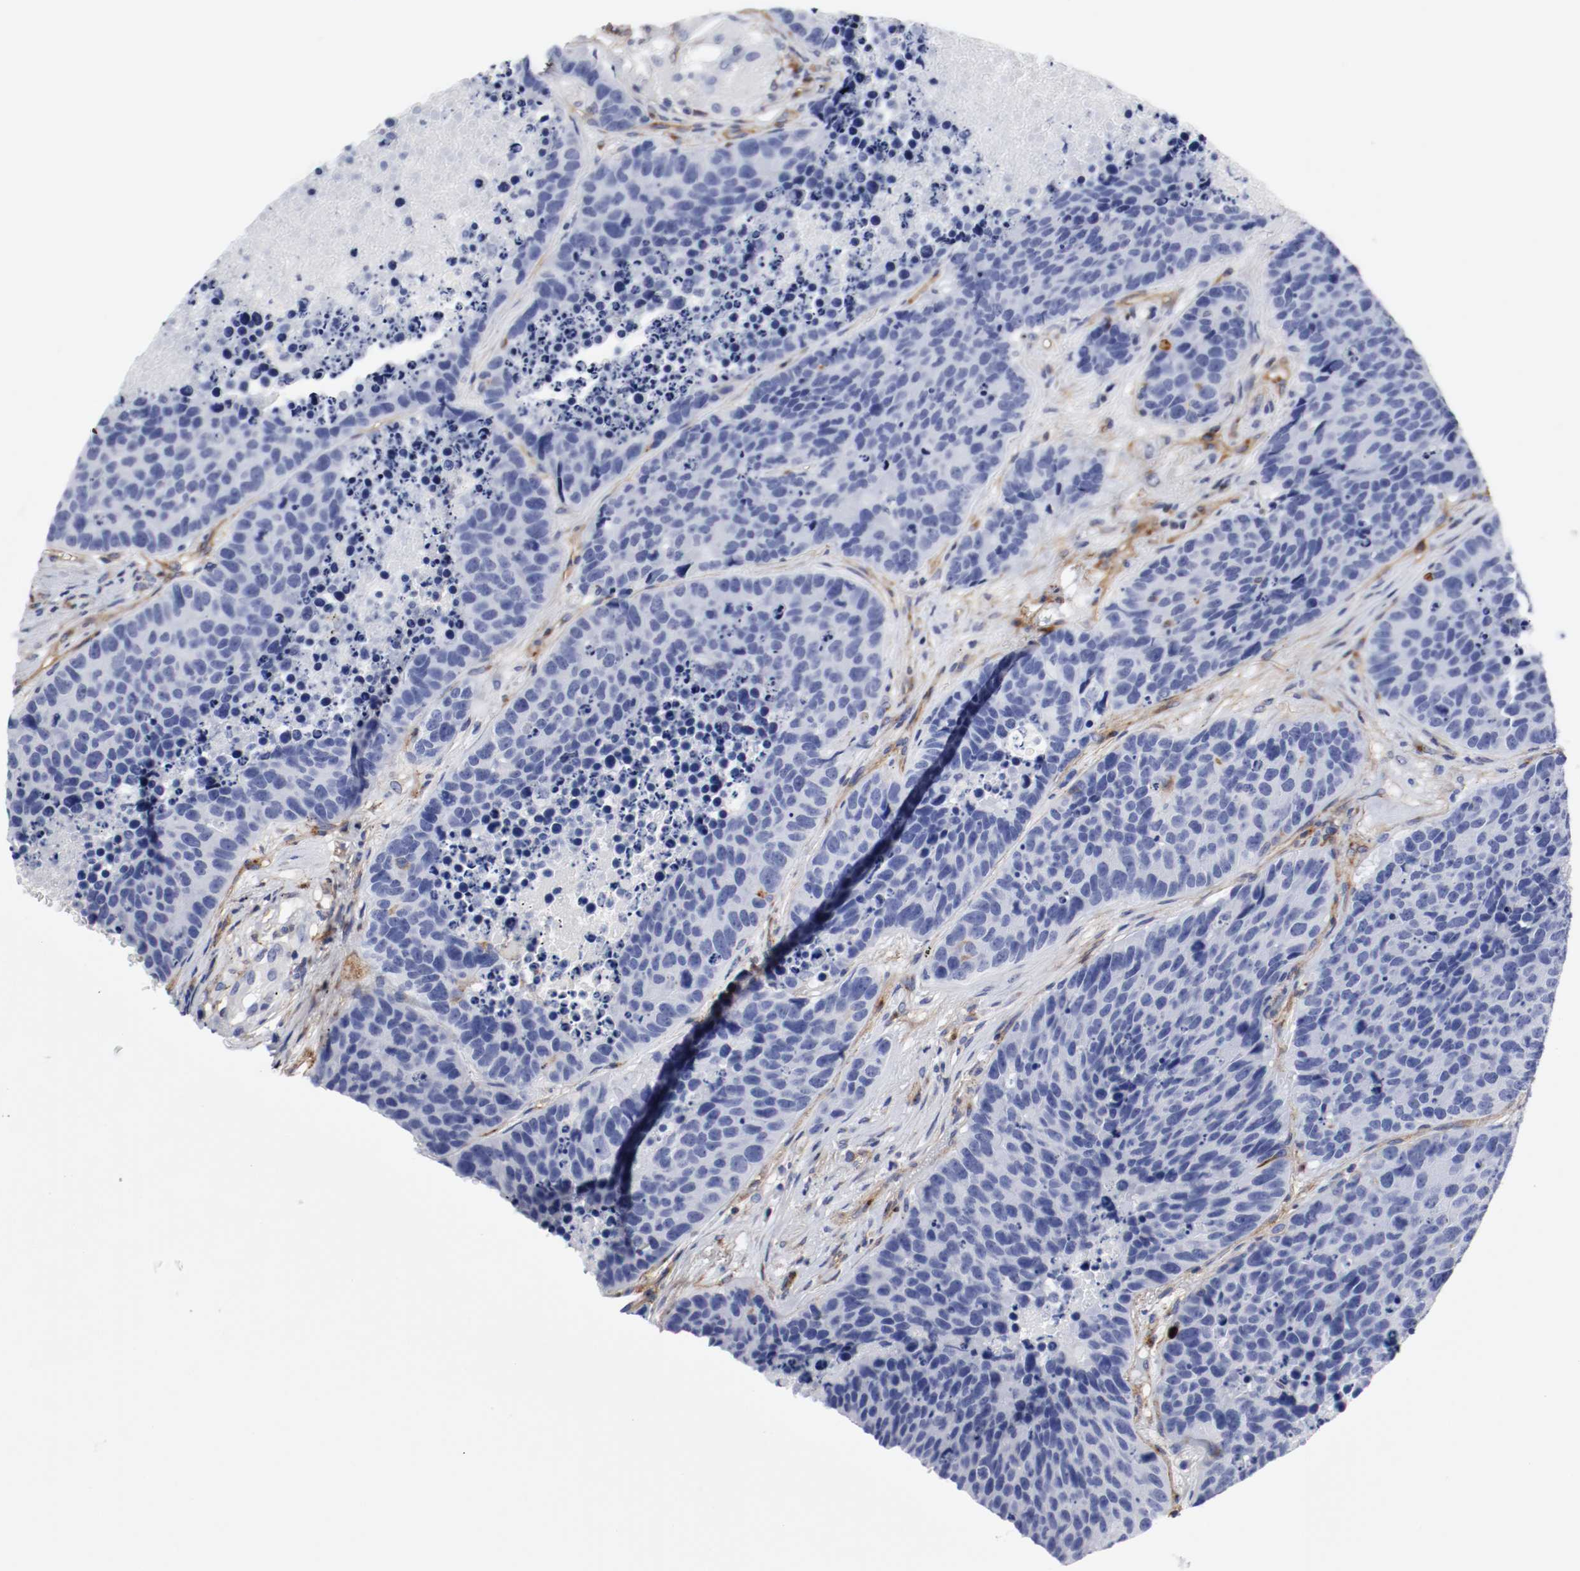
{"staining": {"intensity": "negative", "quantity": "none", "location": "none"}, "tissue": "carcinoid", "cell_type": "Tumor cells", "image_type": "cancer", "snomed": [{"axis": "morphology", "description": "Carcinoid, malignant, NOS"}, {"axis": "topography", "description": "Lung"}], "caption": "DAB (3,3'-diaminobenzidine) immunohistochemical staining of human carcinoid (malignant) reveals no significant expression in tumor cells. The staining was performed using DAB to visualize the protein expression in brown, while the nuclei were stained in blue with hematoxylin (Magnification: 20x).", "gene": "IFITM1", "patient": {"sex": "male", "age": 60}}